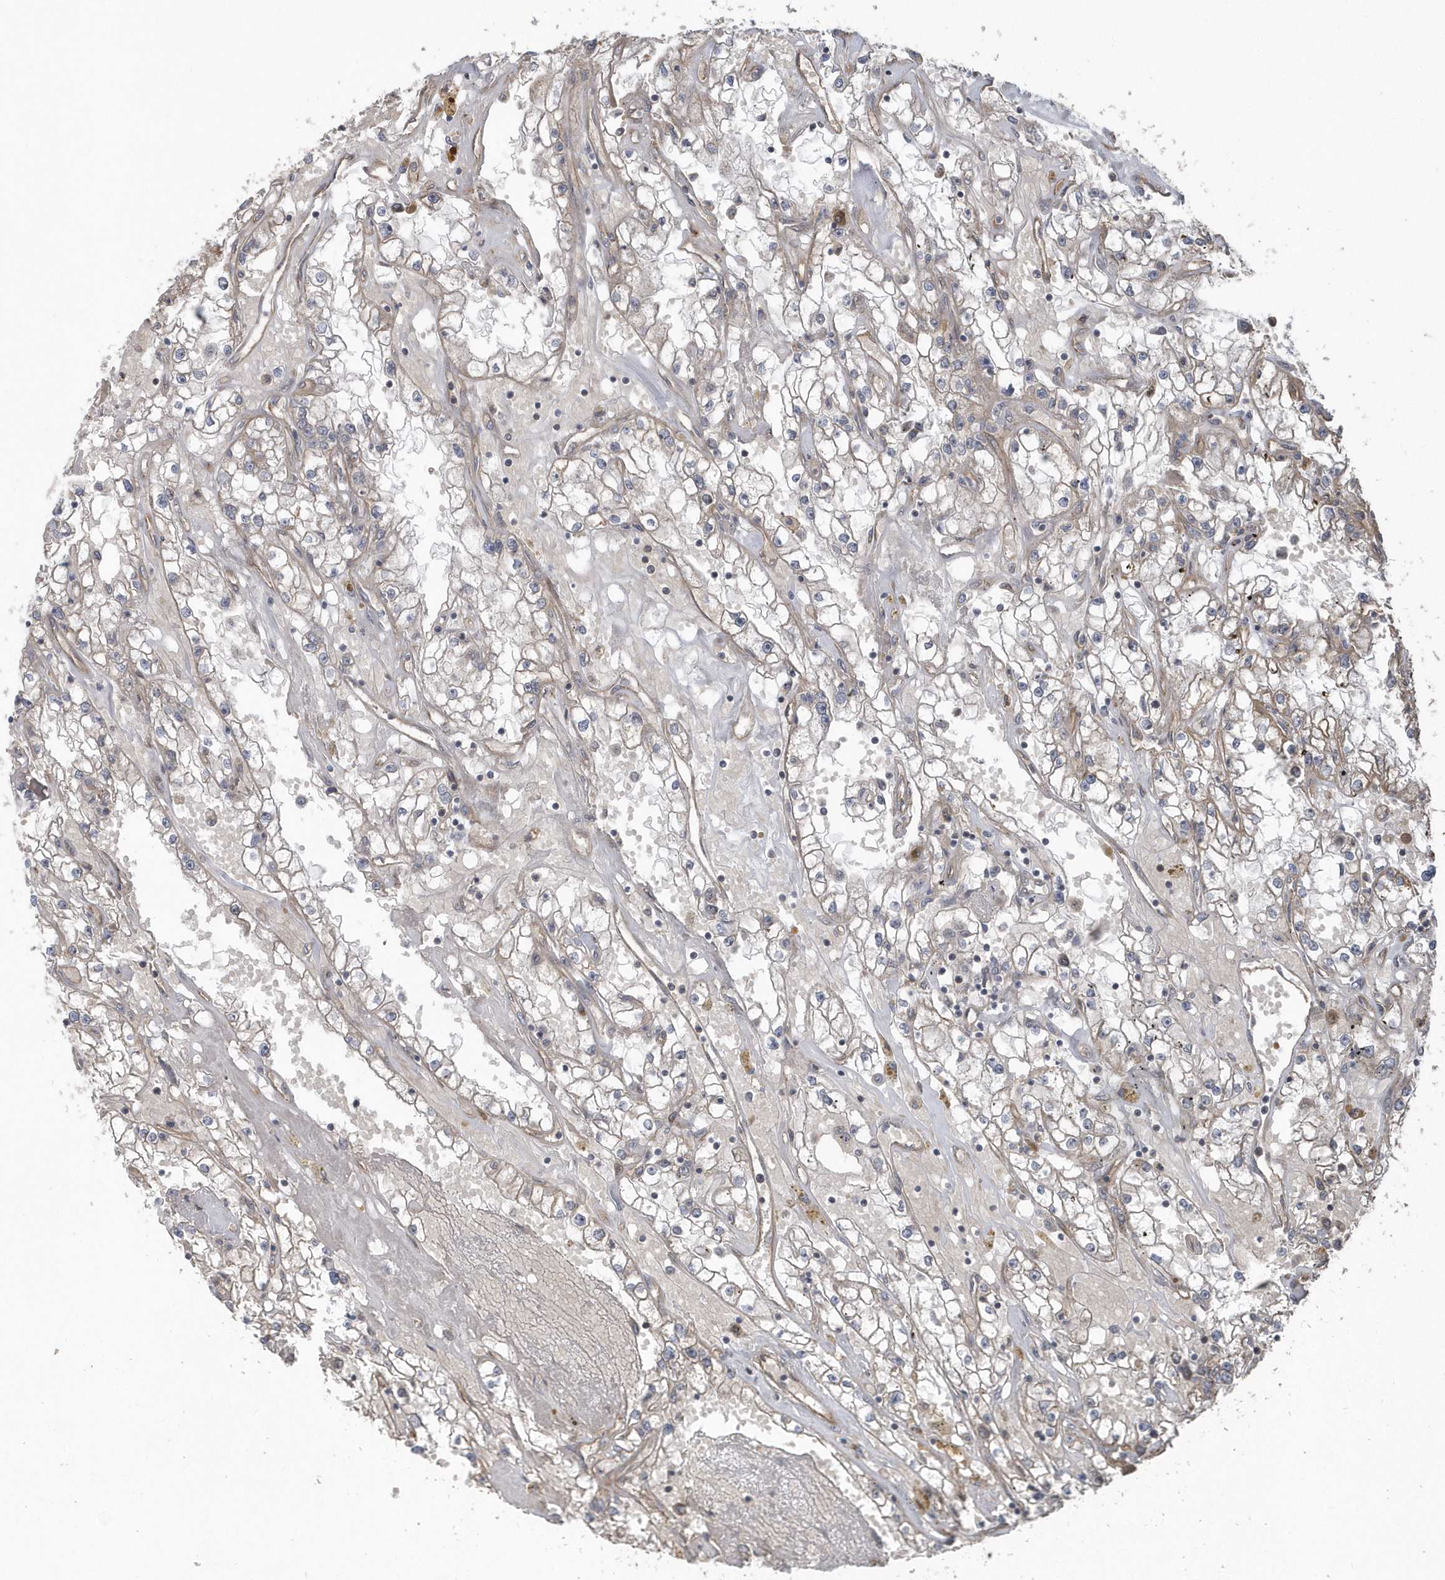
{"staining": {"intensity": "negative", "quantity": "none", "location": "none"}, "tissue": "renal cancer", "cell_type": "Tumor cells", "image_type": "cancer", "snomed": [{"axis": "morphology", "description": "Adenocarcinoma, NOS"}, {"axis": "topography", "description": "Kidney"}], "caption": "Immunohistochemical staining of human adenocarcinoma (renal) exhibits no significant positivity in tumor cells. (DAB IHC visualized using brightfield microscopy, high magnification).", "gene": "HERPUD1", "patient": {"sex": "male", "age": 56}}